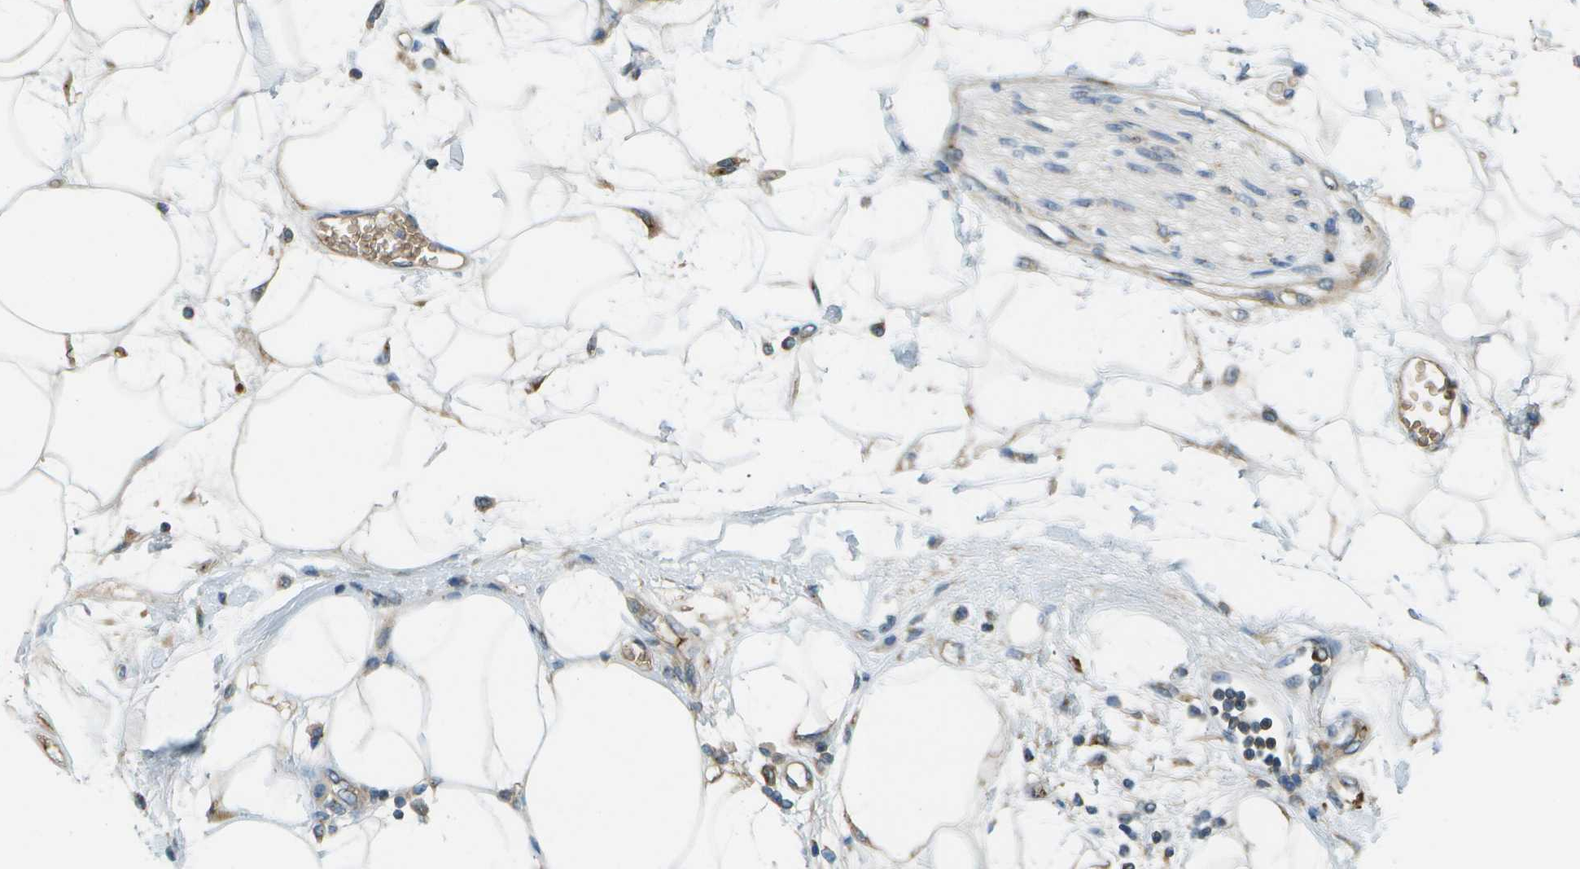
{"staining": {"intensity": "negative", "quantity": "none", "location": "none"}, "tissue": "adipose tissue", "cell_type": "Adipocytes", "image_type": "normal", "snomed": [{"axis": "morphology", "description": "Normal tissue, NOS"}, {"axis": "morphology", "description": "Adenocarcinoma, NOS"}, {"axis": "topography", "description": "Duodenum"}, {"axis": "topography", "description": "Peripheral nerve tissue"}], "caption": "High magnification brightfield microscopy of benign adipose tissue stained with DAB (3,3'-diaminobenzidine) (brown) and counterstained with hematoxylin (blue): adipocytes show no significant expression. (DAB immunohistochemistry visualized using brightfield microscopy, high magnification).", "gene": "CTIF", "patient": {"sex": "female", "age": 60}}